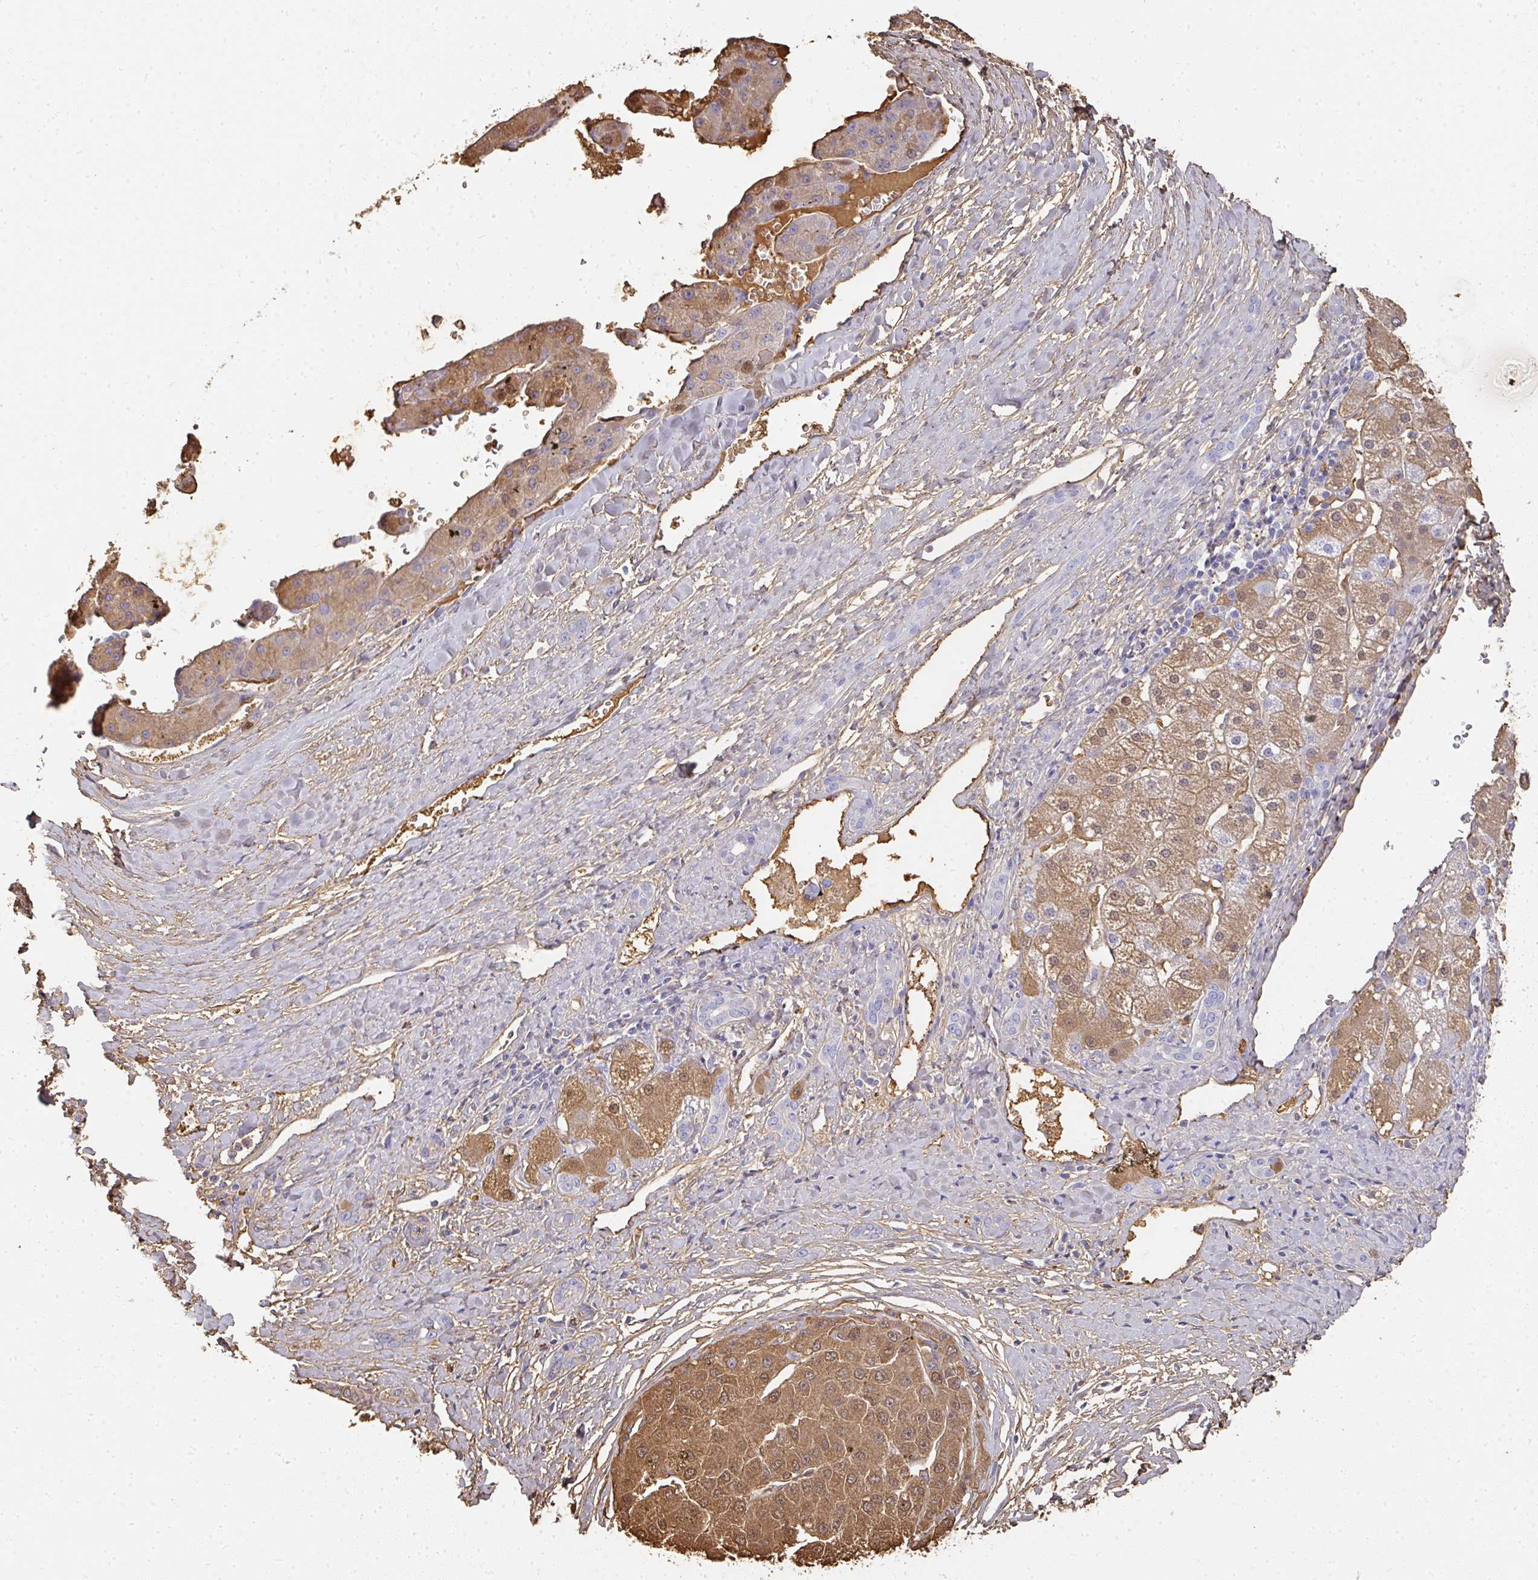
{"staining": {"intensity": "moderate", "quantity": "25%-75%", "location": "cytoplasmic/membranous"}, "tissue": "liver cancer", "cell_type": "Tumor cells", "image_type": "cancer", "snomed": [{"axis": "morphology", "description": "Carcinoma, Hepatocellular, NOS"}, {"axis": "topography", "description": "Liver"}], "caption": "Hepatocellular carcinoma (liver) was stained to show a protein in brown. There is medium levels of moderate cytoplasmic/membranous expression in about 25%-75% of tumor cells.", "gene": "ALB", "patient": {"sex": "male", "age": 67}}